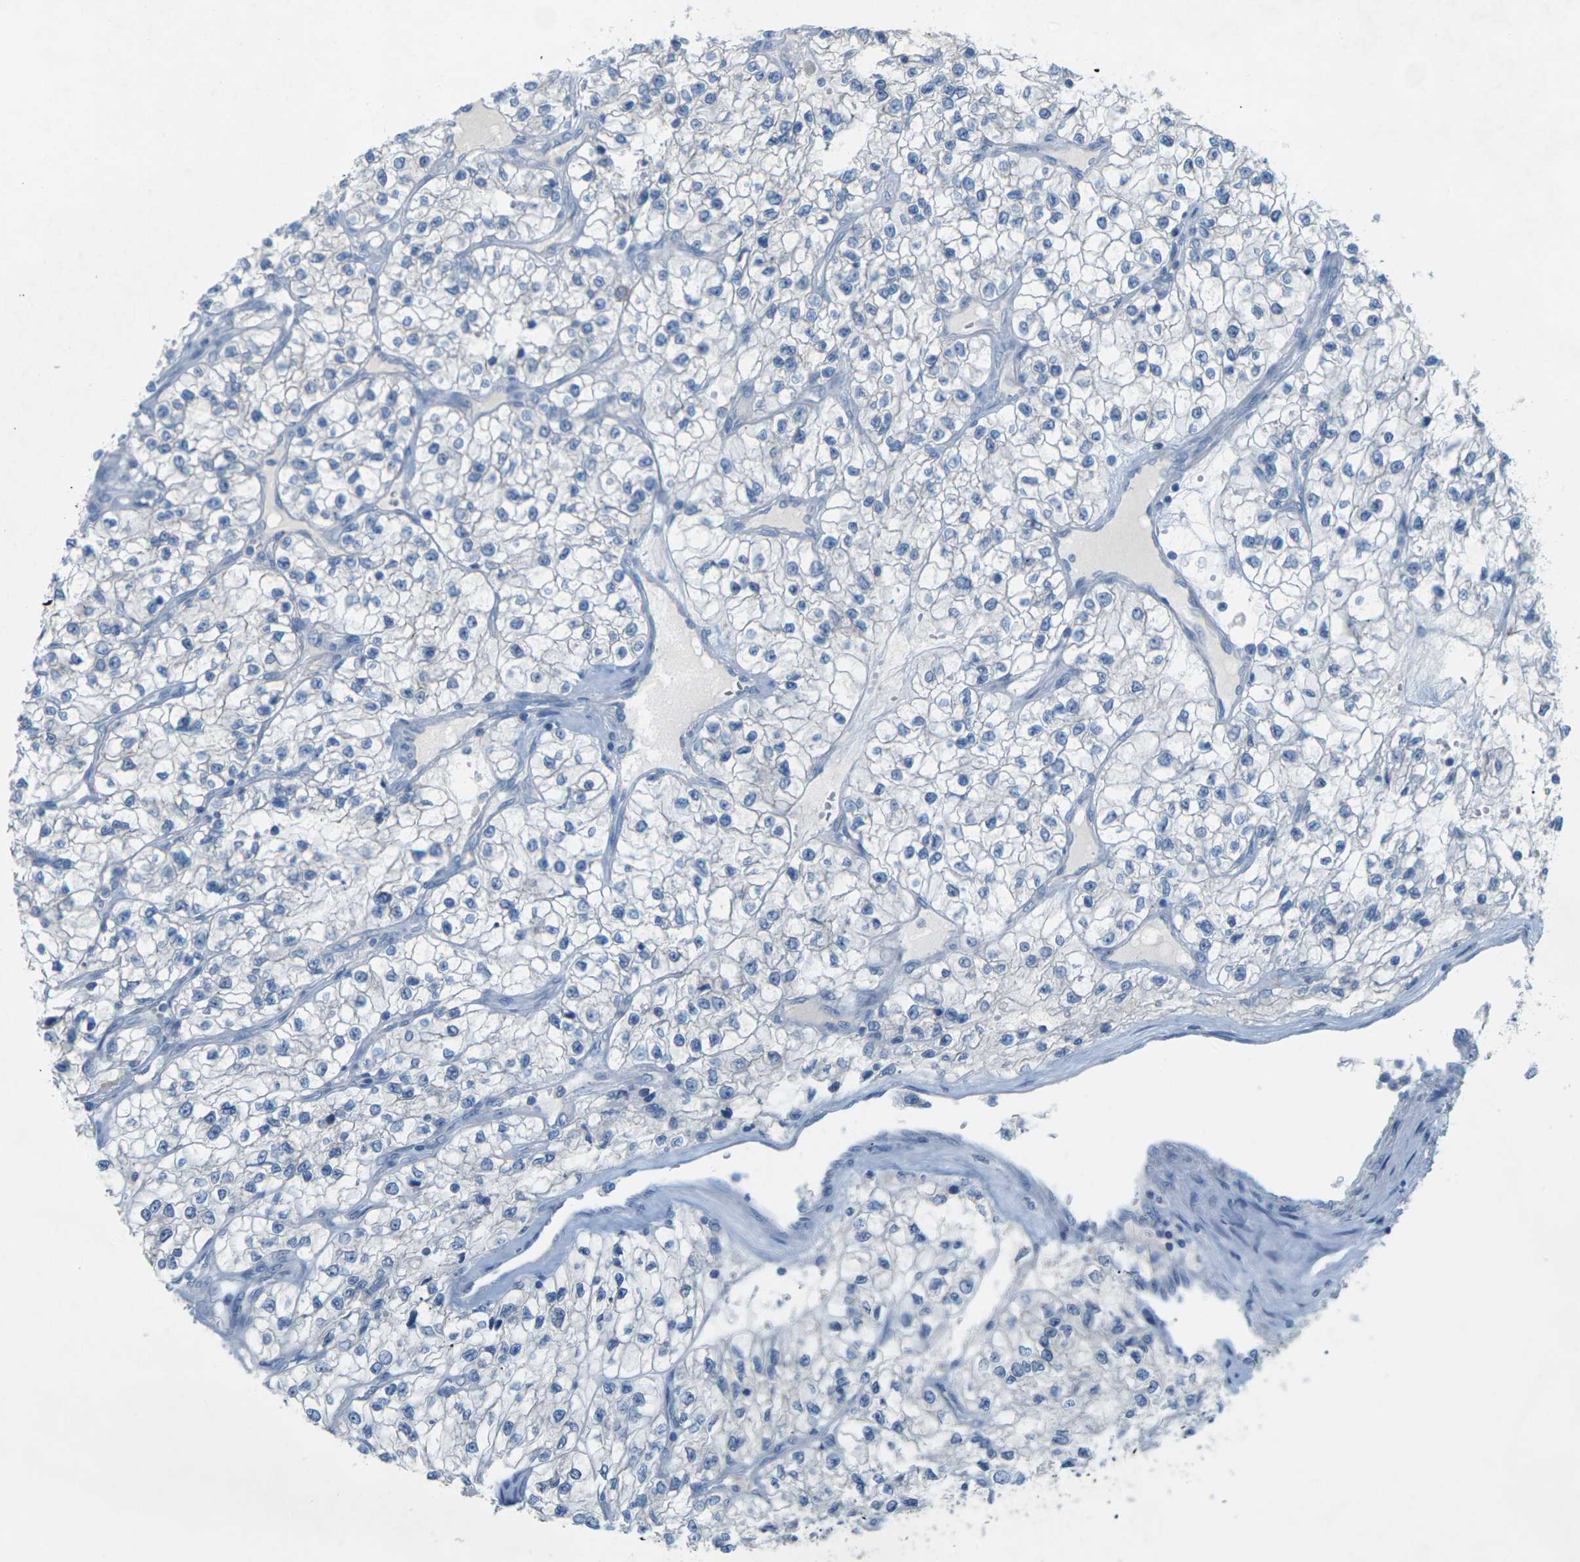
{"staining": {"intensity": "negative", "quantity": "none", "location": "none"}, "tissue": "renal cancer", "cell_type": "Tumor cells", "image_type": "cancer", "snomed": [{"axis": "morphology", "description": "Adenocarcinoma, NOS"}, {"axis": "topography", "description": "Kidney"}], "caption": "Renal adenocarcinoma stained for a protein using IHC demonstrates no expression tumor cells.", "gene": "CLDN3", "patient": {"sex": "female", "age": 57}}